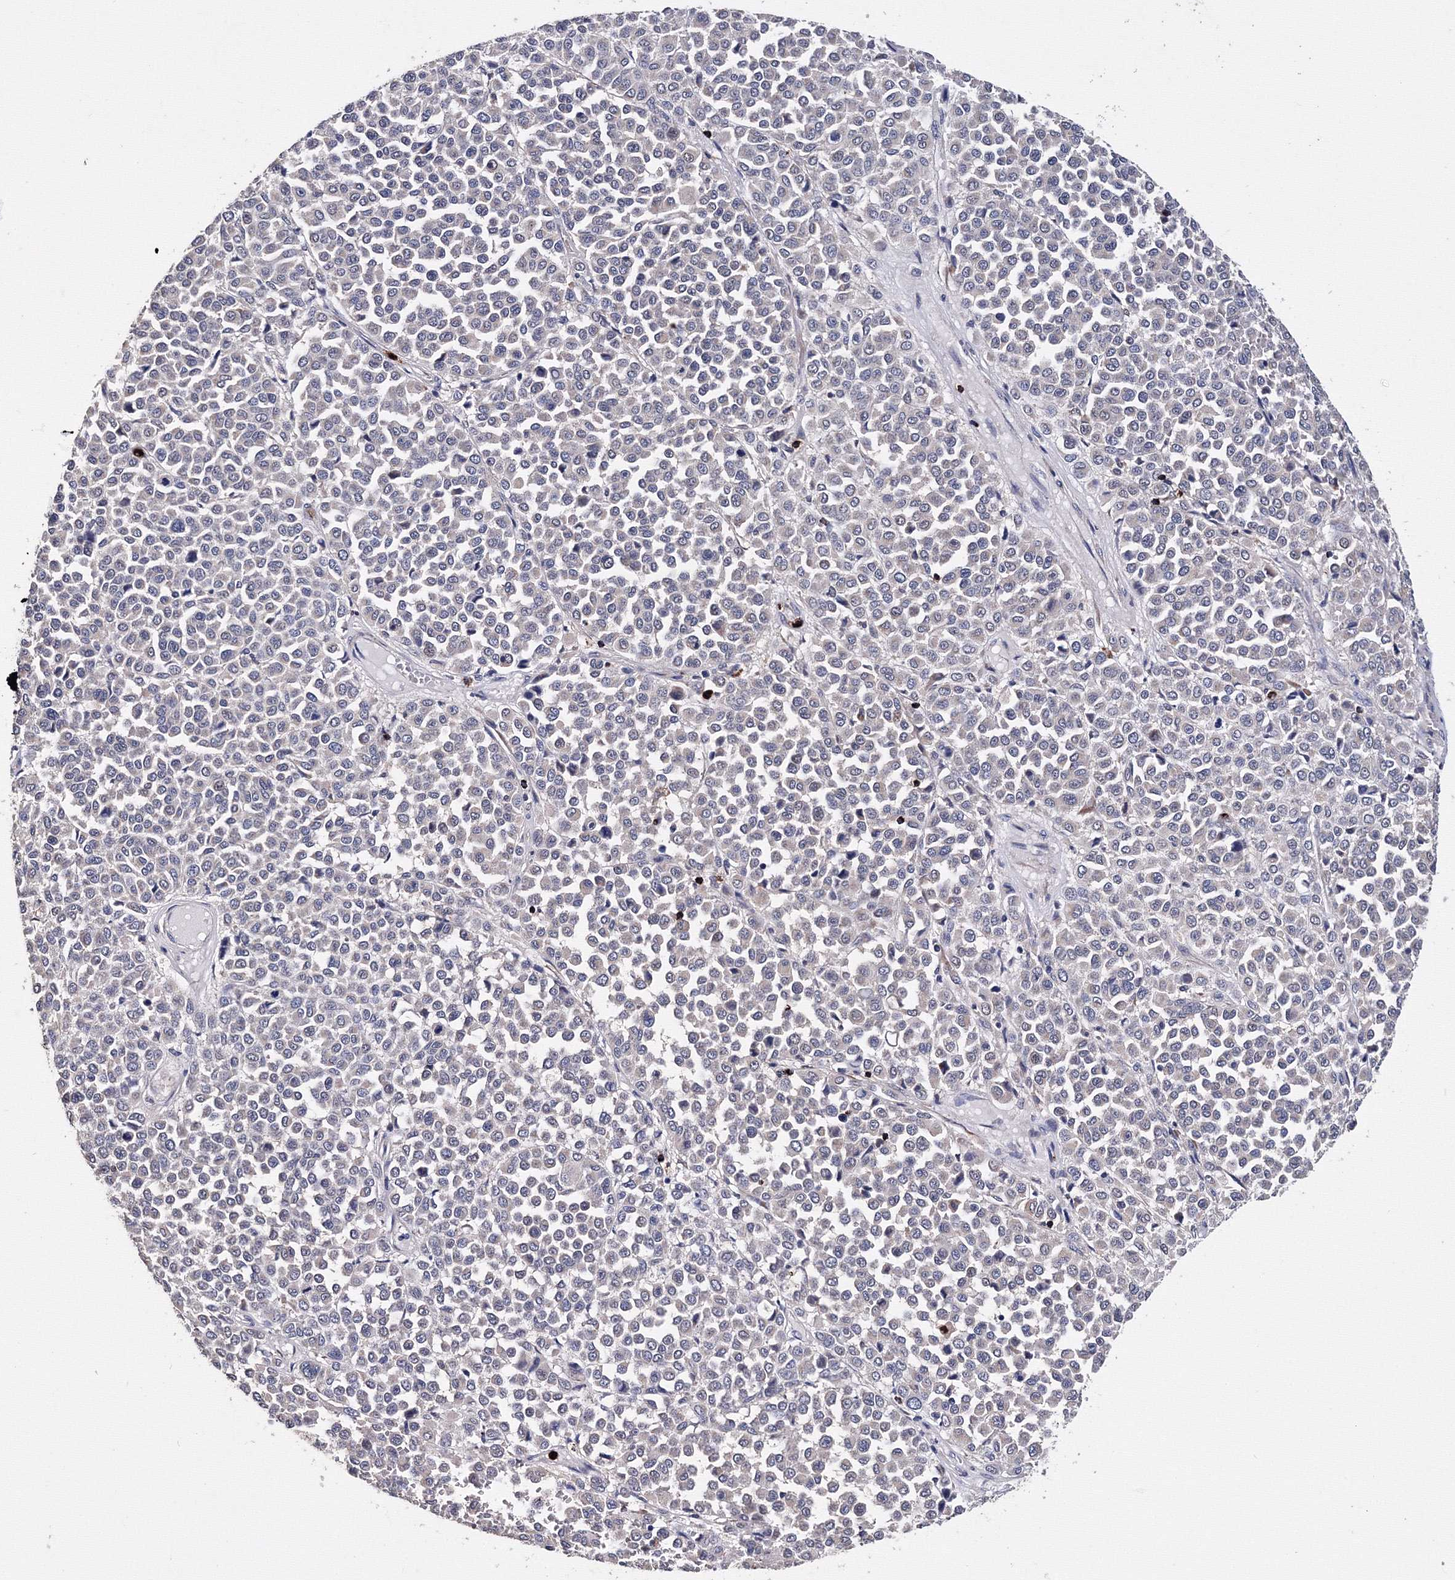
{"staining": {"intensity": "negative", "quantity": "none", "location": "none"}, "tissue": "melanoma", "cell_type": "Tumor cells", "image_type": "cancer", "snomed": [{"axis": "morphology", "description": "Malignant melanoma, Metastatic site"}, {"axis": "topography", "description": "Pancreas"}], "caption": "Immunohistochemical staining of human malignant melanoma (metastatic site) shows no significant positivity in tumor cells.", "gene": "PHYKPL", "patient": {"sex": "female", "age": 30}}